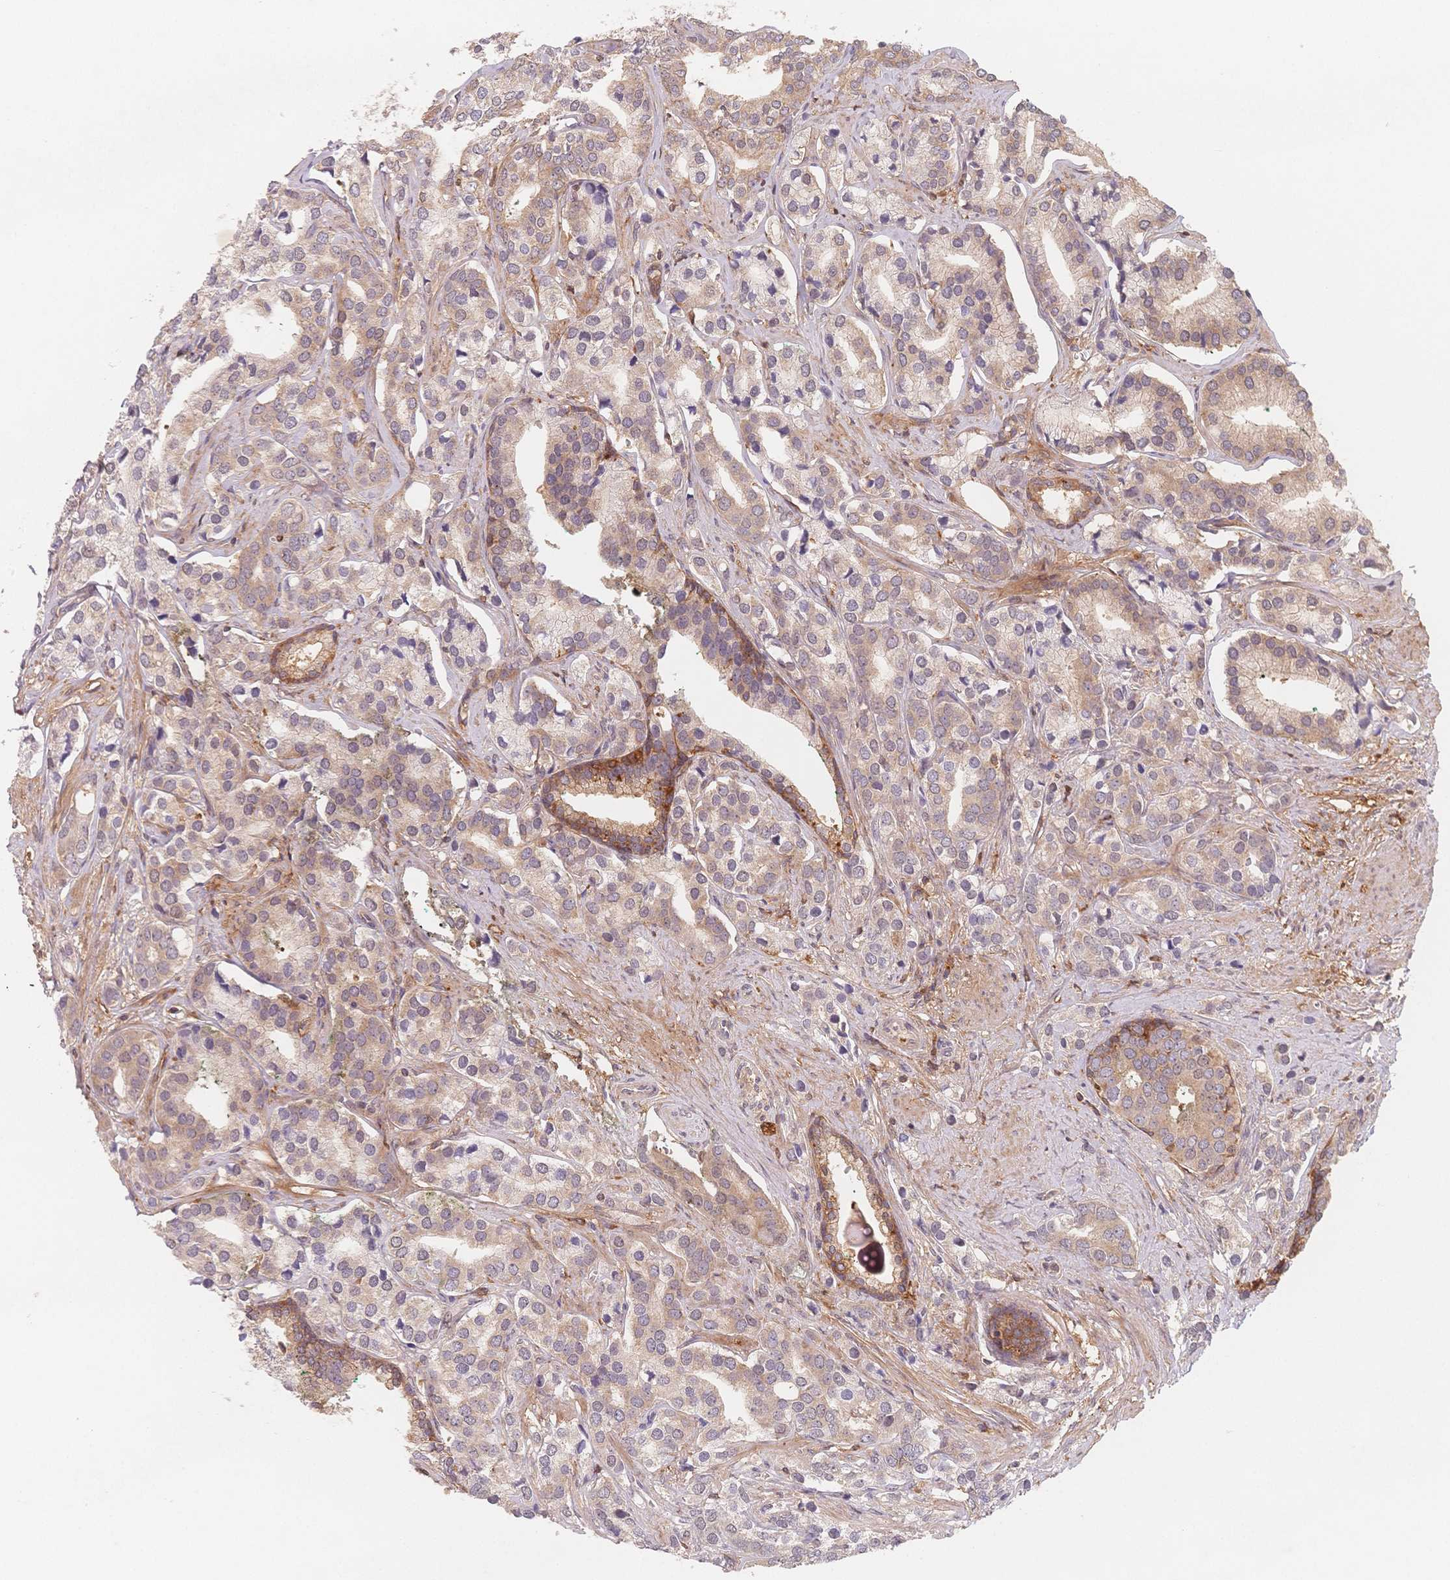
{"staining": {"intensity": "weak", "quantity": "25%-75%", "location": "cytoplasmic/membranous"}, "tissue": "prostate cancer", "cell_type": "Tumor cells", "image_type": "cancer", "snomed": [{"axis": "morphology", "description": "Adenocarcinoma, High grade"}, {"axis": "topography", "description": "Prostate"}], "caption": "Human prostate cancer (high-grade adenocarcinoma) stained with a protein marker exhibits weak staining in tumor cells.", "gene": "C12orf75", "patient": {"sex": "male", "age": 58}}